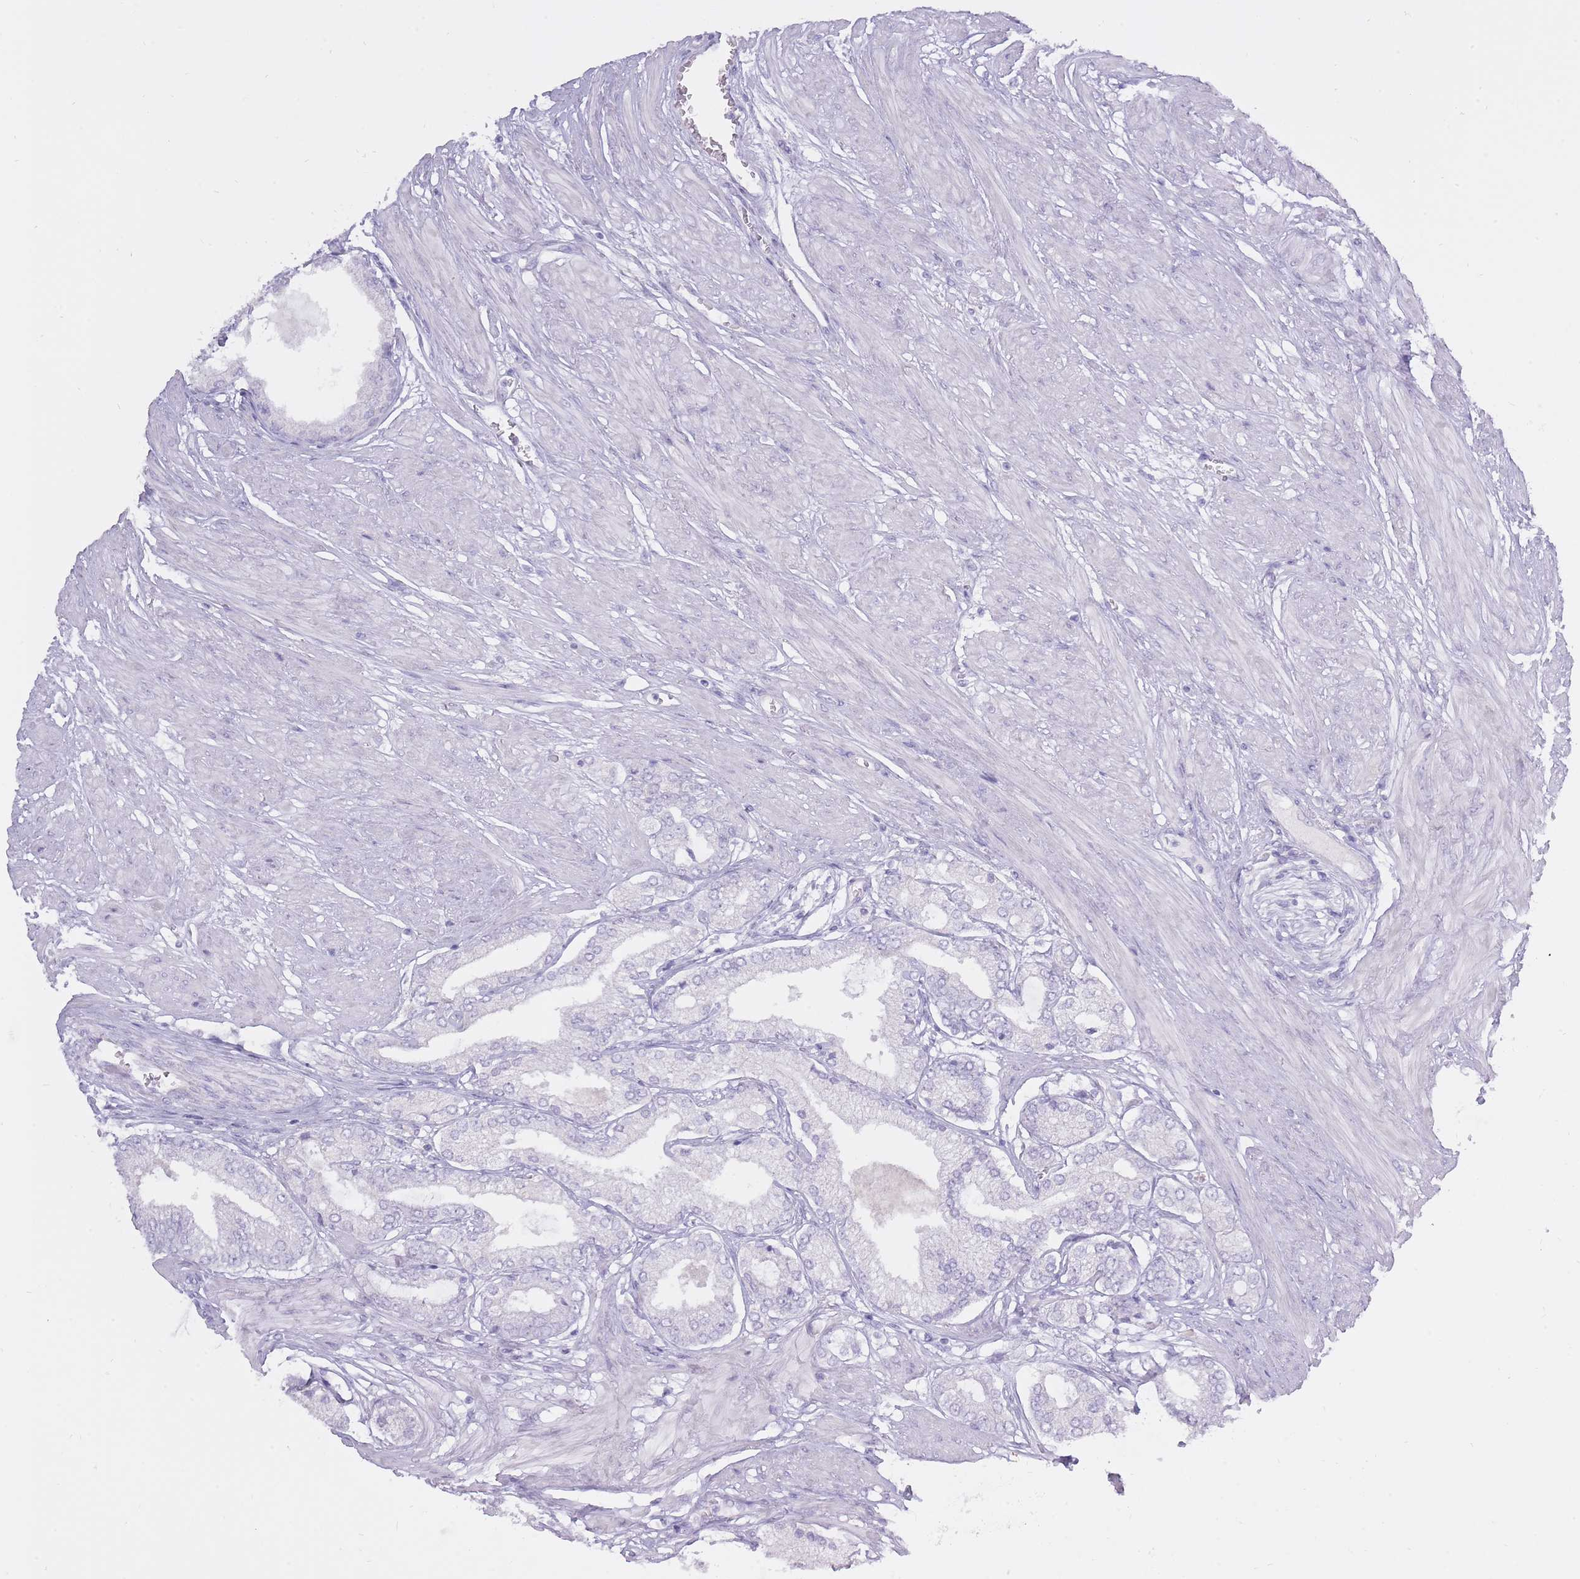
{"staining": {"intensity": "negative", "quantity": "none", "location": "none"}, "tissue": "prostate cancer", "cell_type": "Tumor cells", "image_type": "cancer", "snomed": [{"axis": "morphology", "description": "Adenocarcinoma, High grade"}, {"axis": "topography", "description": "Prostate and seminal vesicle, NOS"}], "caption": "The IHC image has no significant positivity in tumor cells of prostate cancer (adenocarcinoma (high-grade)) tissue.", "gene": "BDKRB2", "patient": {"sex": "male", "age": 64}}